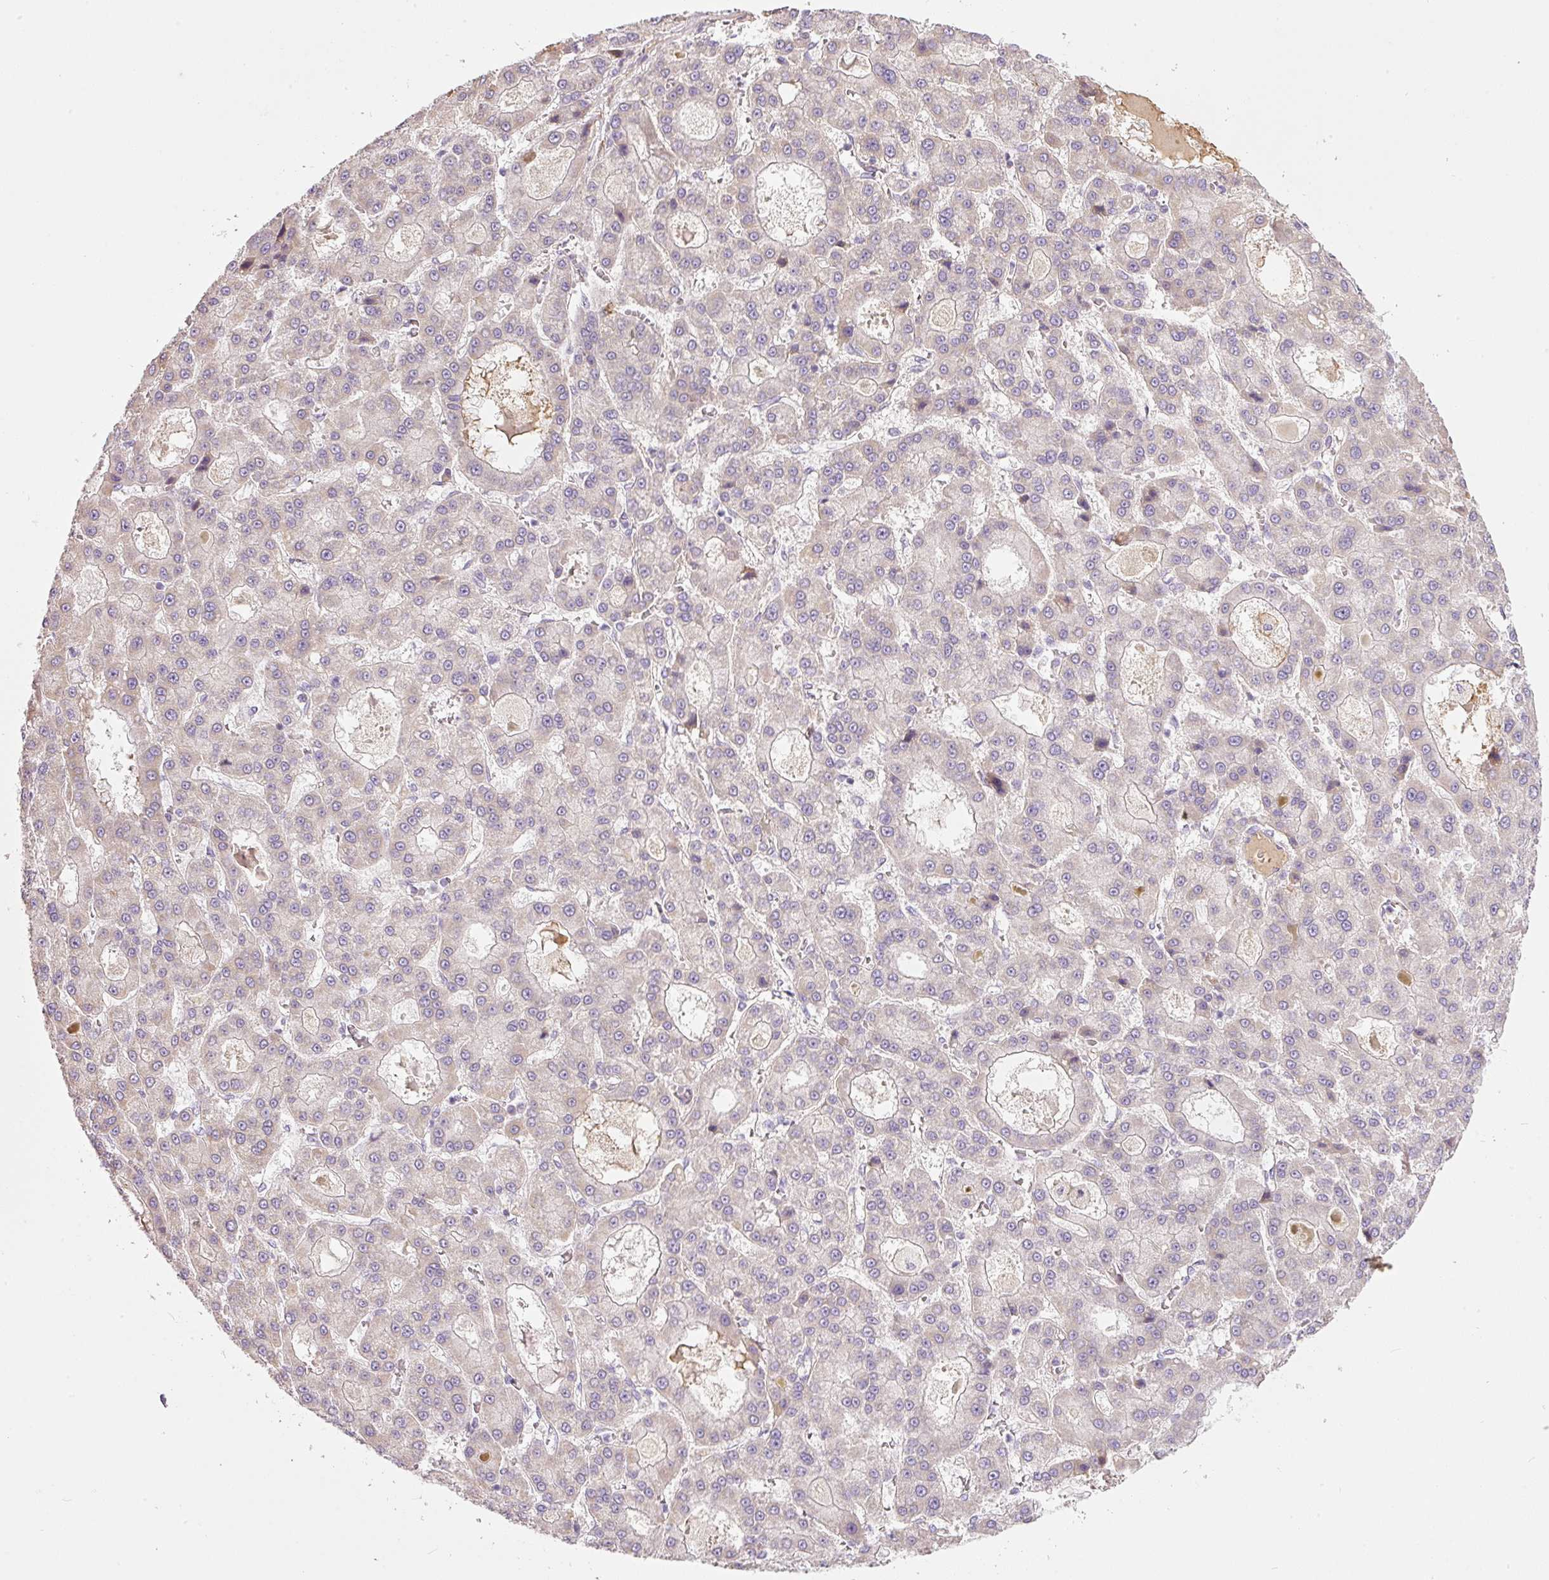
{"staining": {"intensity": "negative", "quantity": "none", "location": "none"}, "tissue": "liver cancer", "cell_type": "Tumor cells", "image_type": "cancer", "snomed": [{"axis": "morphology", "description": "Carcinoma, Hepatocellular, NOS"}, {"axis": "topography", "description": "Liver"}], "caption": "Immunohistochemistry (IHC) photomicrograph of neoplastic tissue: hepatocellular carcinoma (liver) stained with DAB reveals no significant protein positivity in tumor cells.", "gene": "KPNA5", "patient": {"sex": "male", "age": 70}}